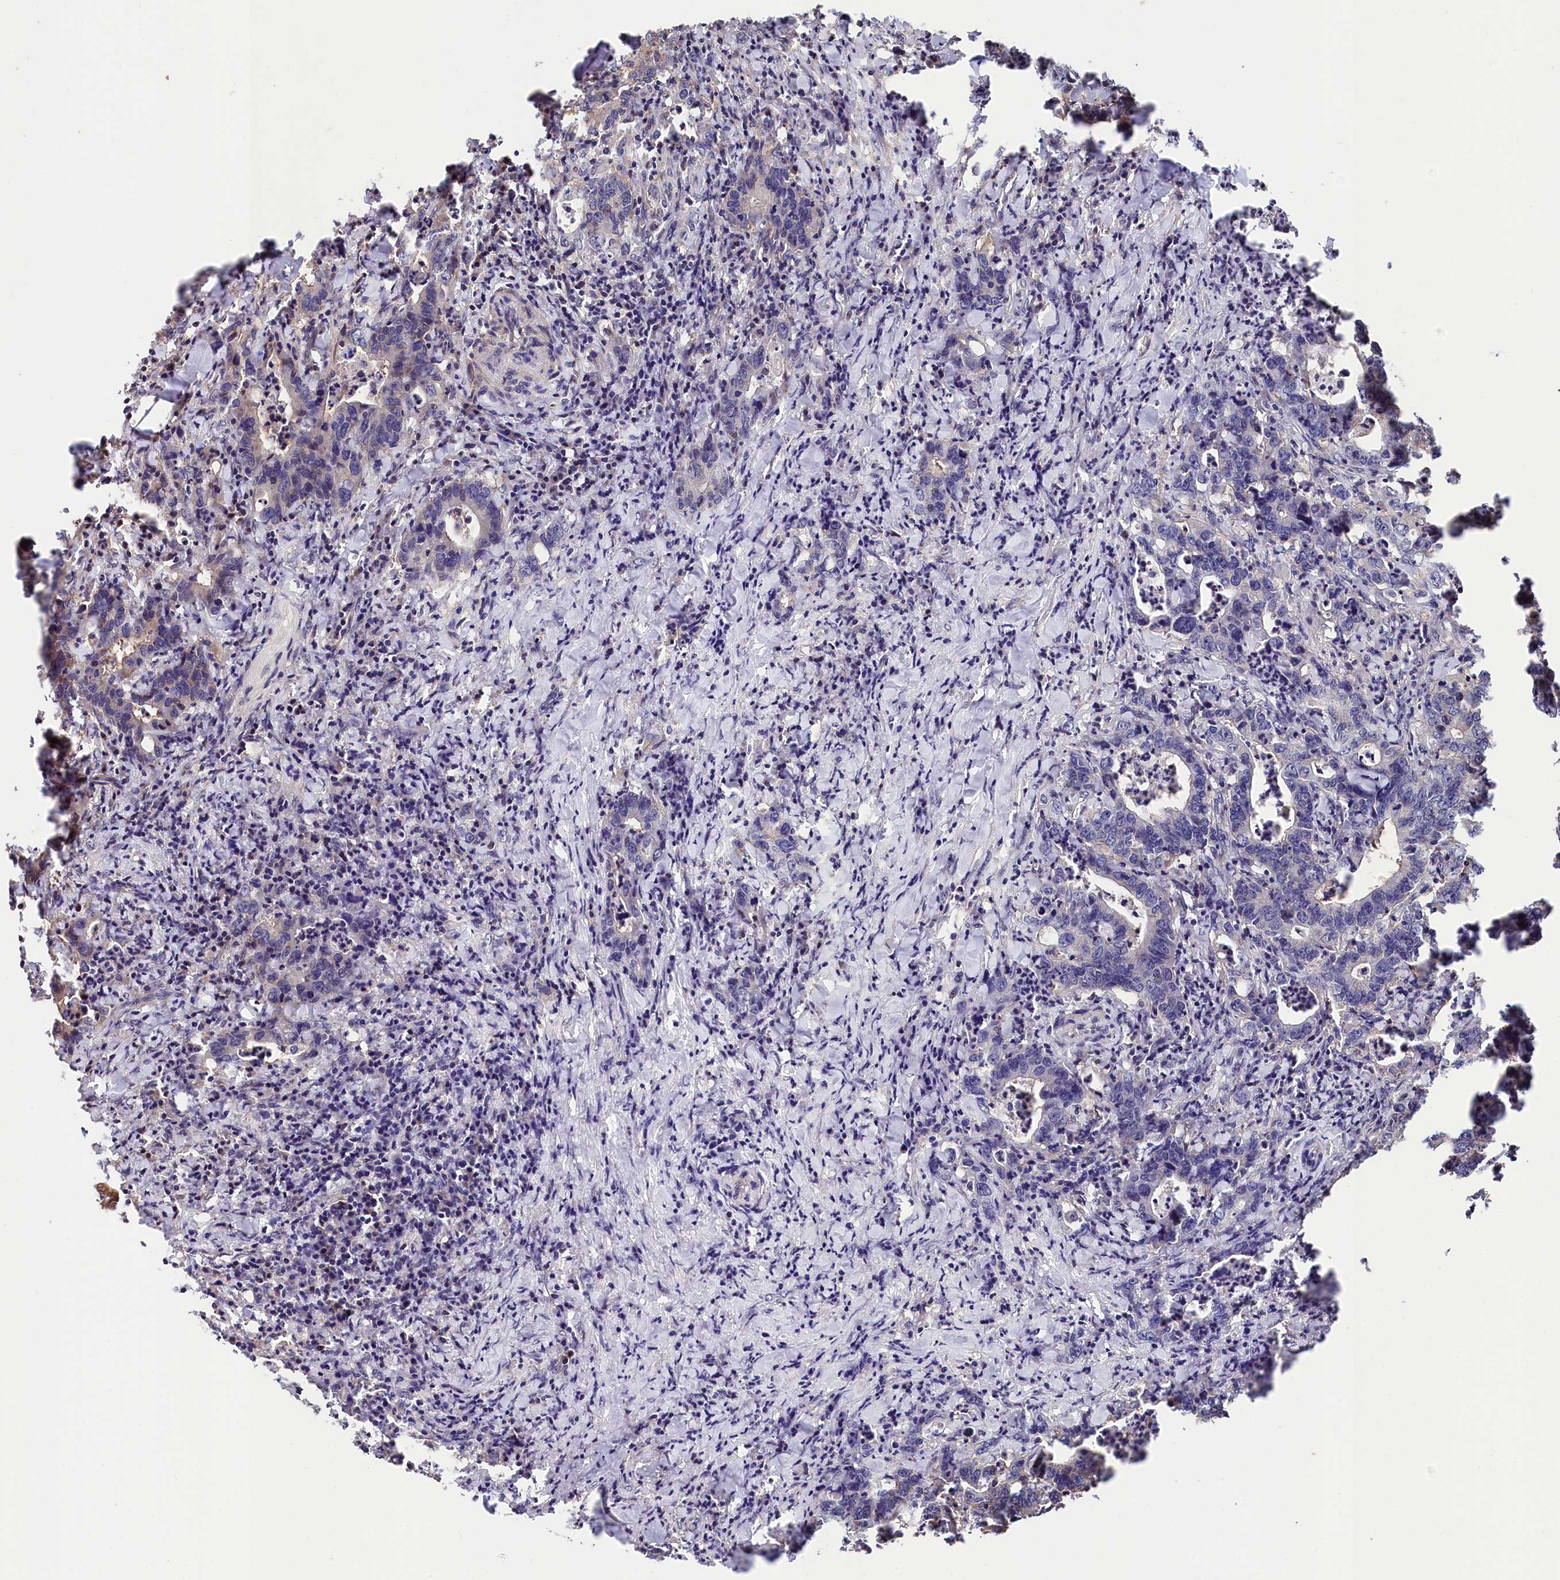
{"staining": {"intensity": "negative", "quantity": "none", "location": "none"}, "tissue": "colorectal cancer", "cell_type": "Tumor cells", "image_type": "cancer", "snomed": [{"axis": "morphology", "description": "Adenocarcinoma, NOS"}, {"axis": "topography", "description": "Colon"}], "caption": "A micrograph of colorectal cancer stained for a protein displays no brown staining in tumor cells. The staining is performed using DAB (3,3'-diaminobenzidine) brown chromogen with nuclei counter-stained in using hematoxylin.", "gene": "TNKS1BP1", "patient": {"sex": "female", "age": 75}}